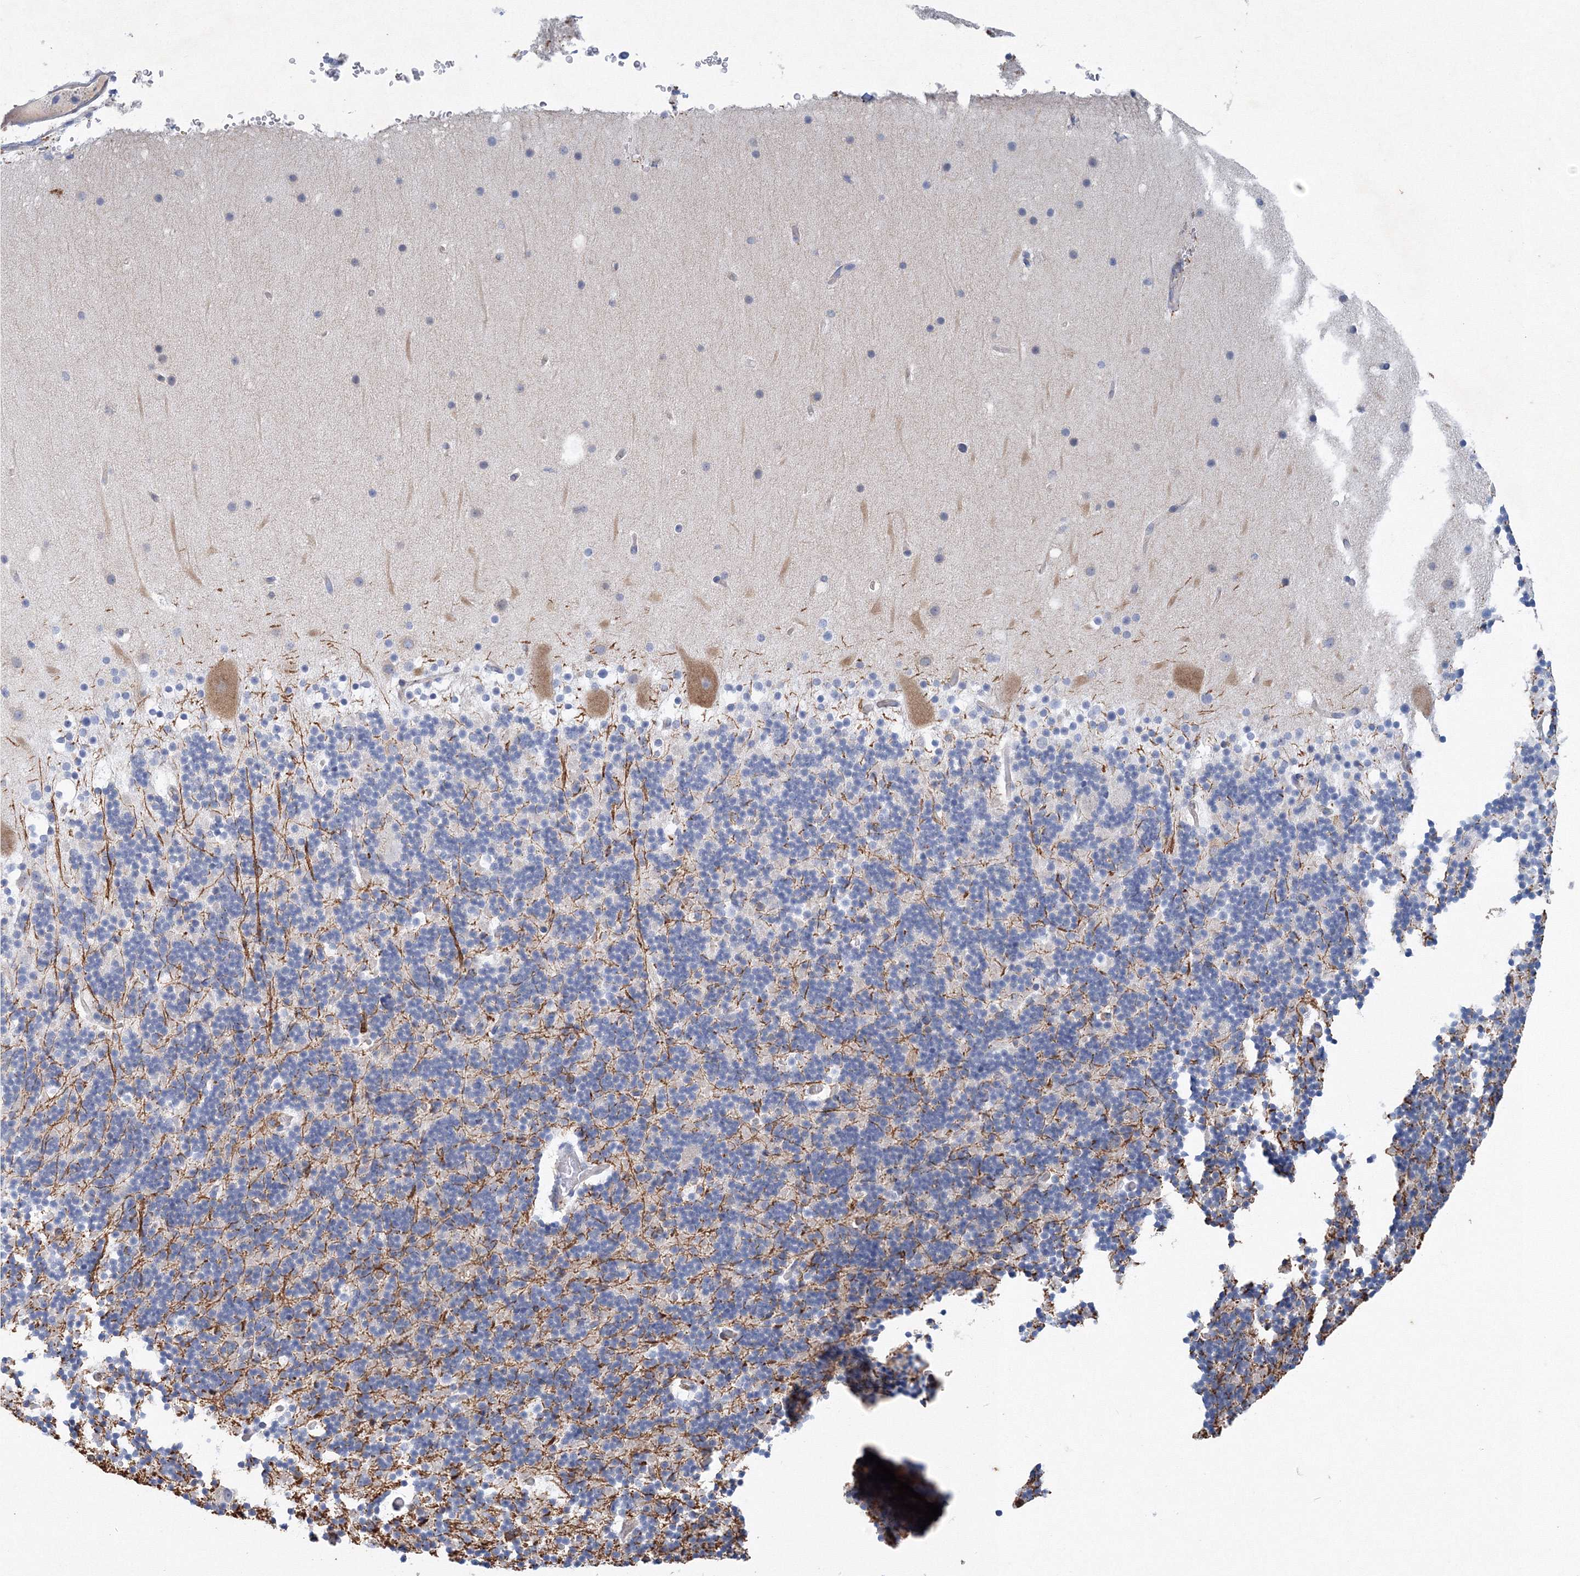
{"staining": {"intensity": "negative", "quantity": "none", "location": "none"}, "tissue": "cerebellum", "cell_type": "Cells in granular layer", "image_type": "normal", "snomed": [{"axis": "morphology", "description": "Normal tissue, NOS"}, {"axis": "topography", "description": "Cerebellum"}], "caption": "A photomicrograph of cerebellum stained for a protein exhibits no brown staining in cells in granular layer.", "gene": "TANC1", "patient": {"sex": "male", "age": 57}}